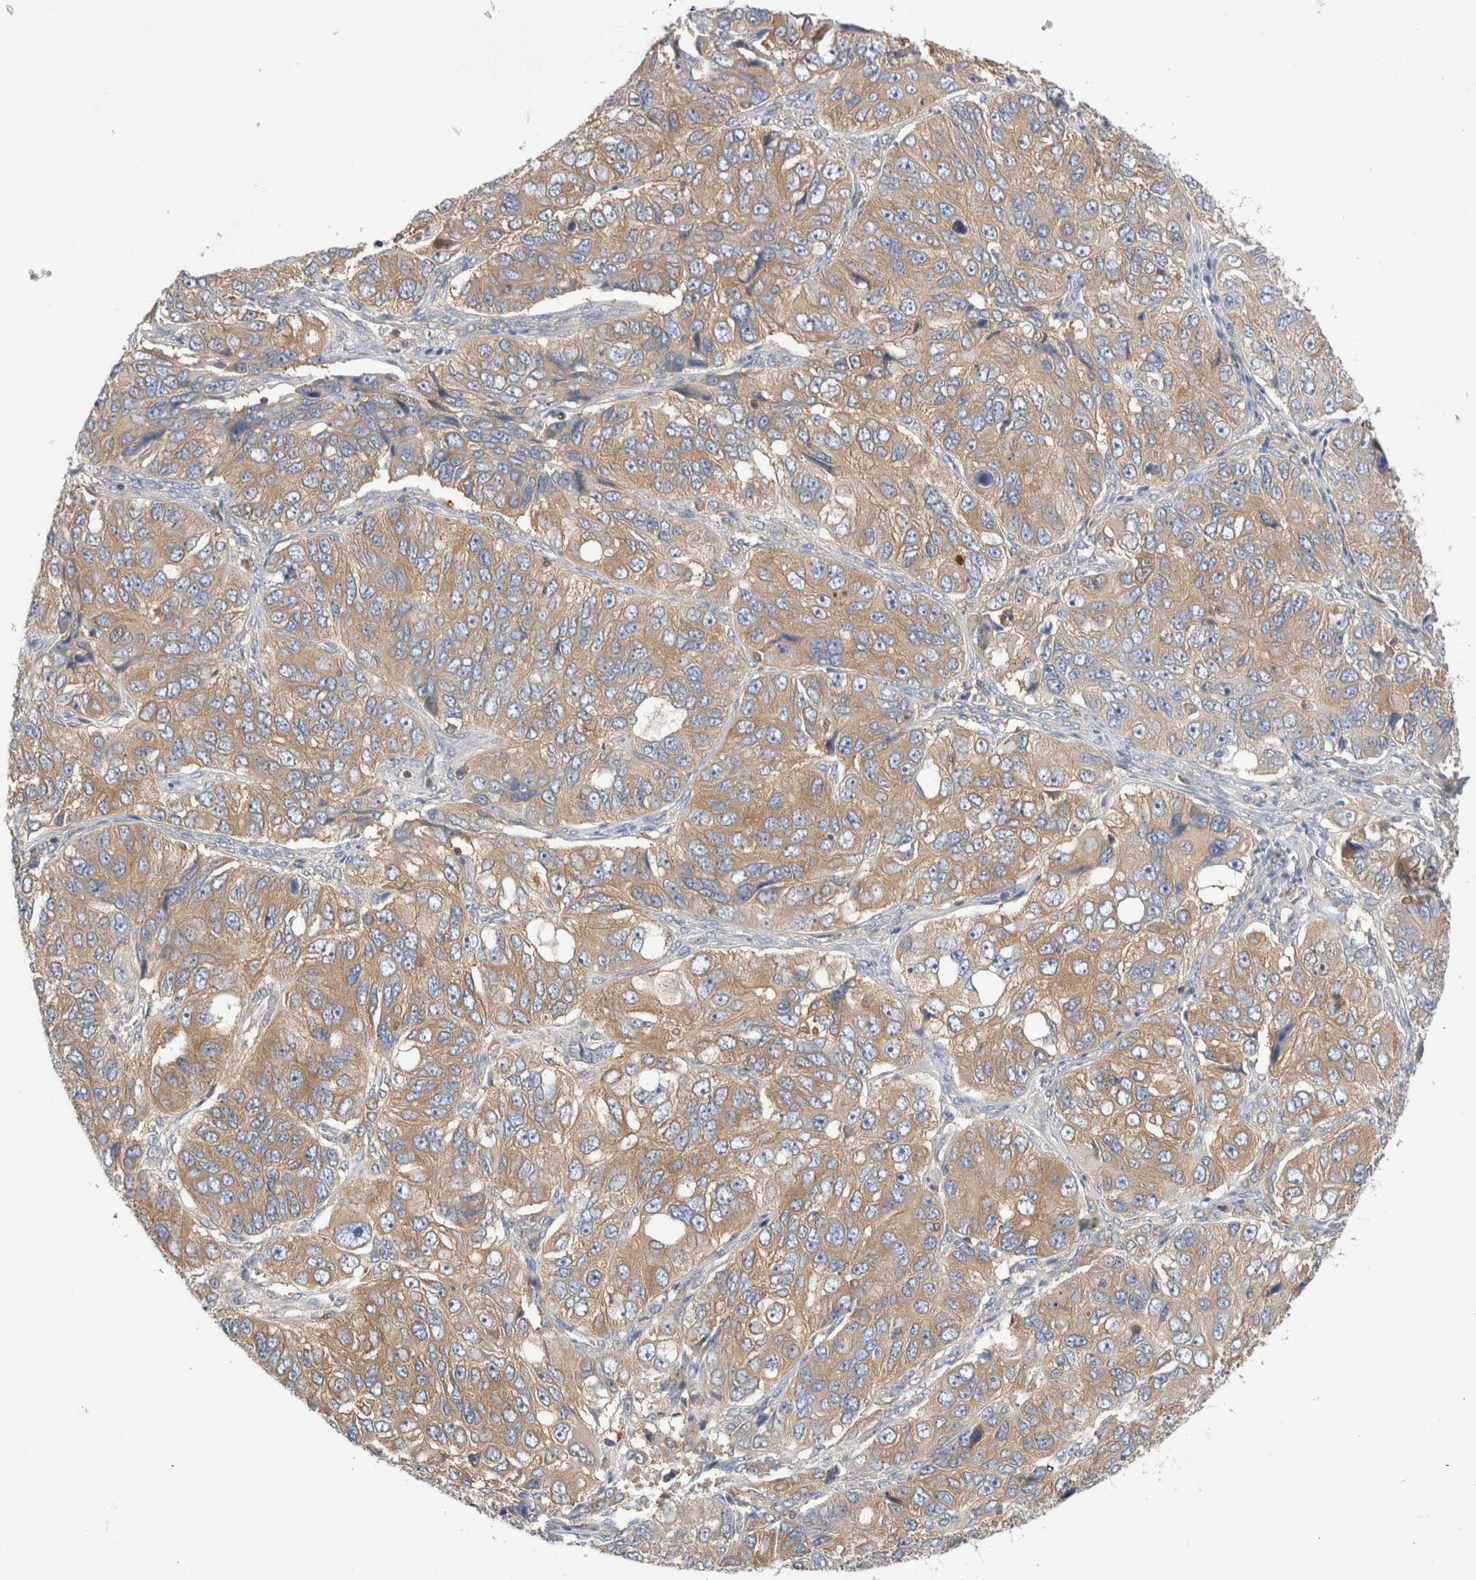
{"staining": {"intensity": "weak", "quantity": ">75%", "location": "cytoplasmic/membranous"}, "tissue": "ovarian cancer", "cell_type": "Tumor cells", "image_type": "cancer", "snomed": [{"axis": "morphology", "description": "Carcinoma, endometroid"}, {"axis": "topography", "description": "Ovary"}], "caption": "Protein analysis of ovarian cancer tissue shows weak cytoplasmic/membranous expression in about >75% of tumor cells. Nuclei are stained in blue.", "gene": "KLHL14", "patient": {"sex": "female", "age": 51}}